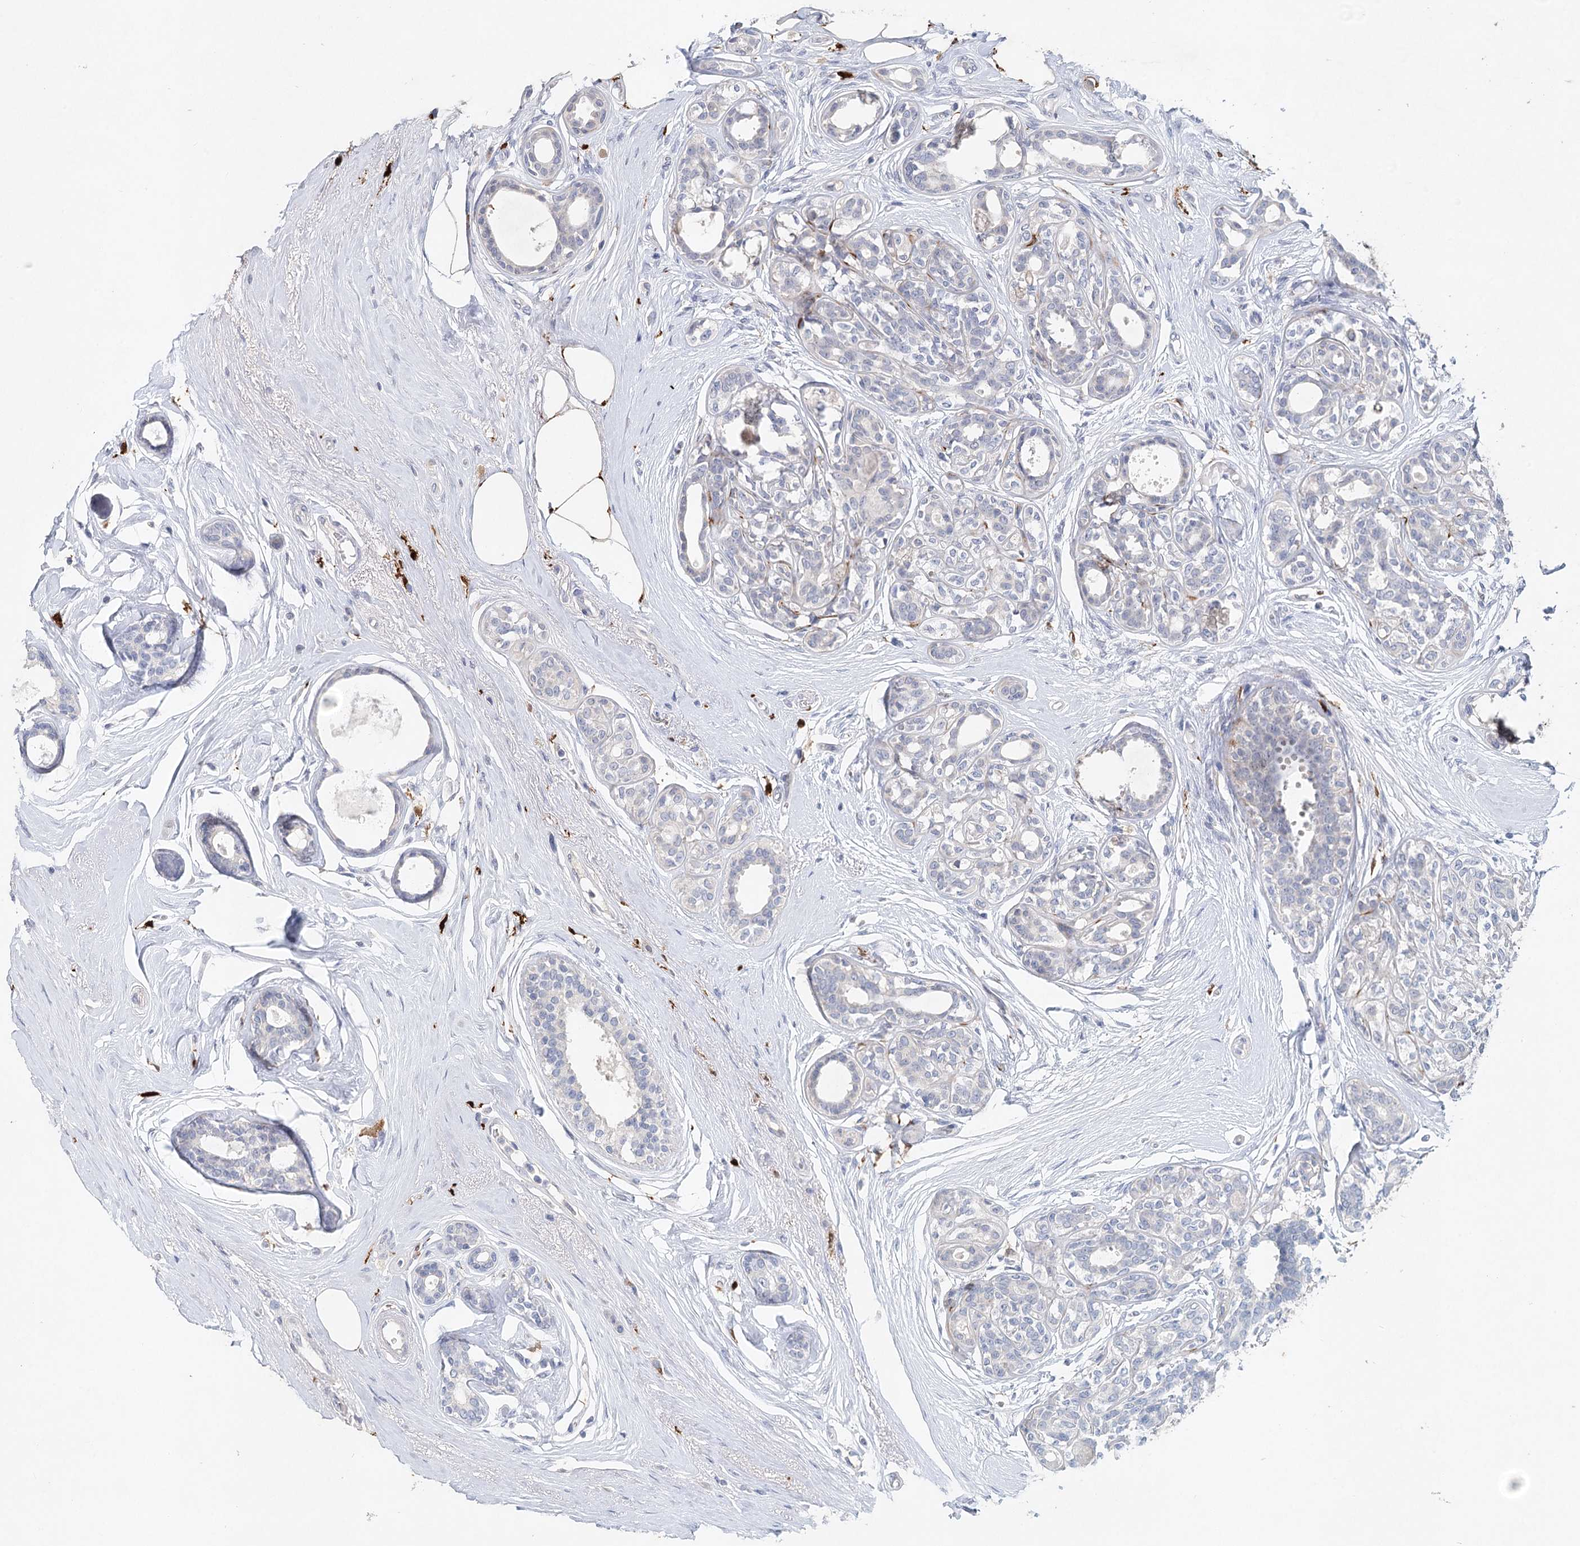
{"staining": {"intensity": "negative", "quantity": "none", "location": "none"}, "tissue": "breast cancer", "cell_type": "Tumor cells", "image_type": "cancer", "snomed": [{"axis": "morphology", "description": "Lobular carcinoma"}, {"axis": "topography", "description": "Breast"}], "caption": "Immunohistochemistry (IHC) photomicrograph of breast cancer stained for a protein (brown), which exhibits no expression in tumor cells. (Stains: DAB immunohistochemistry (IHC) with hematoxylin counter stain, Microscopy: brightfield microscopy at high magnification).", "gene": "SLC19A3", "patient": {"sex": "female", "age": 51}}